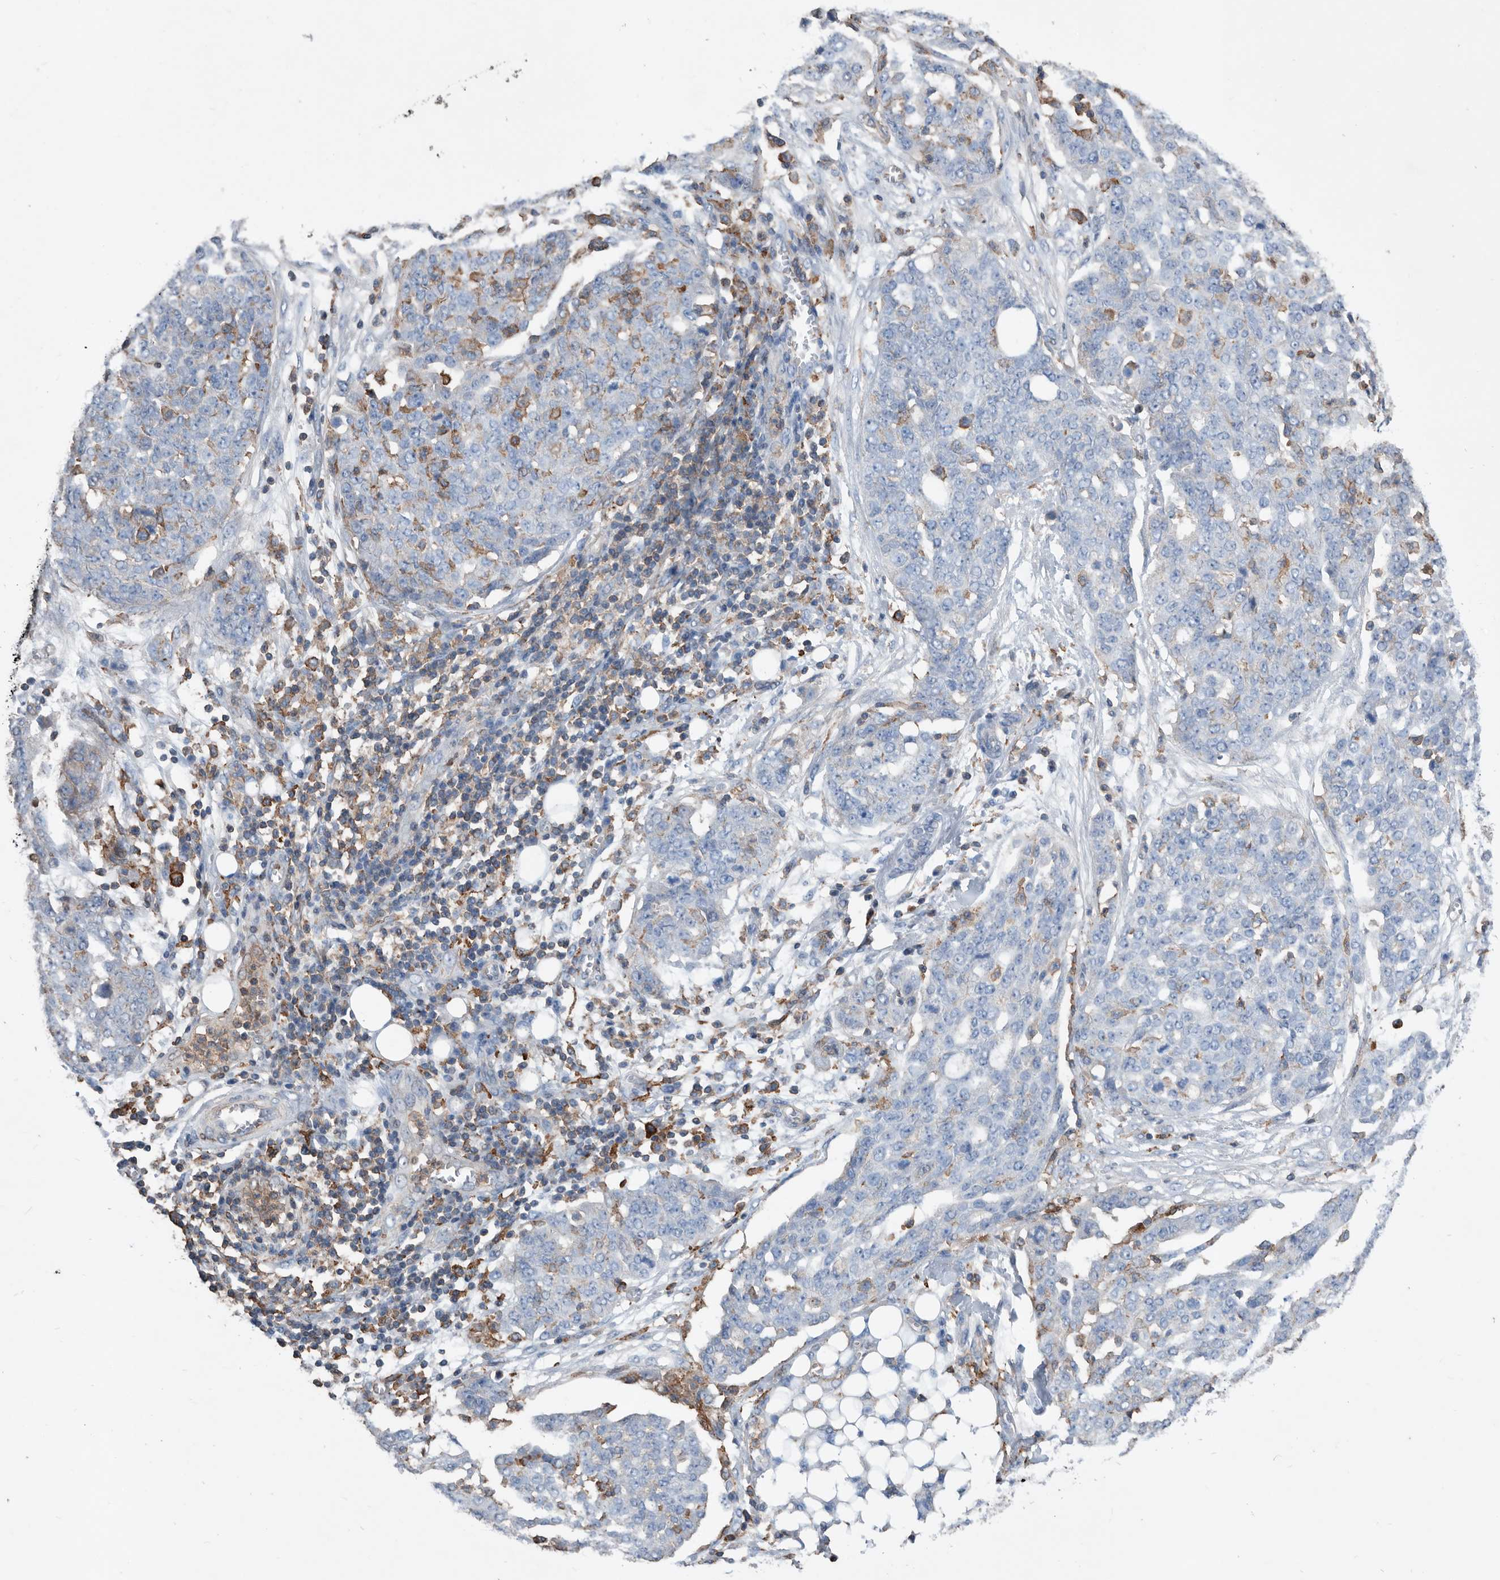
{"staining": {"intensity": "negative", "quantity": "none", "location": "none"}, "tissue": "ovarian cancer", "cell_type": "Tumor cells", "image_type": "cancer", "snomed": [{"axis": "morphology", "description": "Cystadenocarcinoma, serous, NOS"}, {"axis": "topography", "description": "Soft tissue"}, {"axis": "topography", "description": "Ovary"}], "caption": "IHC of human ovarian serous cystadenocarcinoma shows no positivity in tumor cells.", "gene": "MS4A4A", "patient": {"sex": "female", "age": 57}}